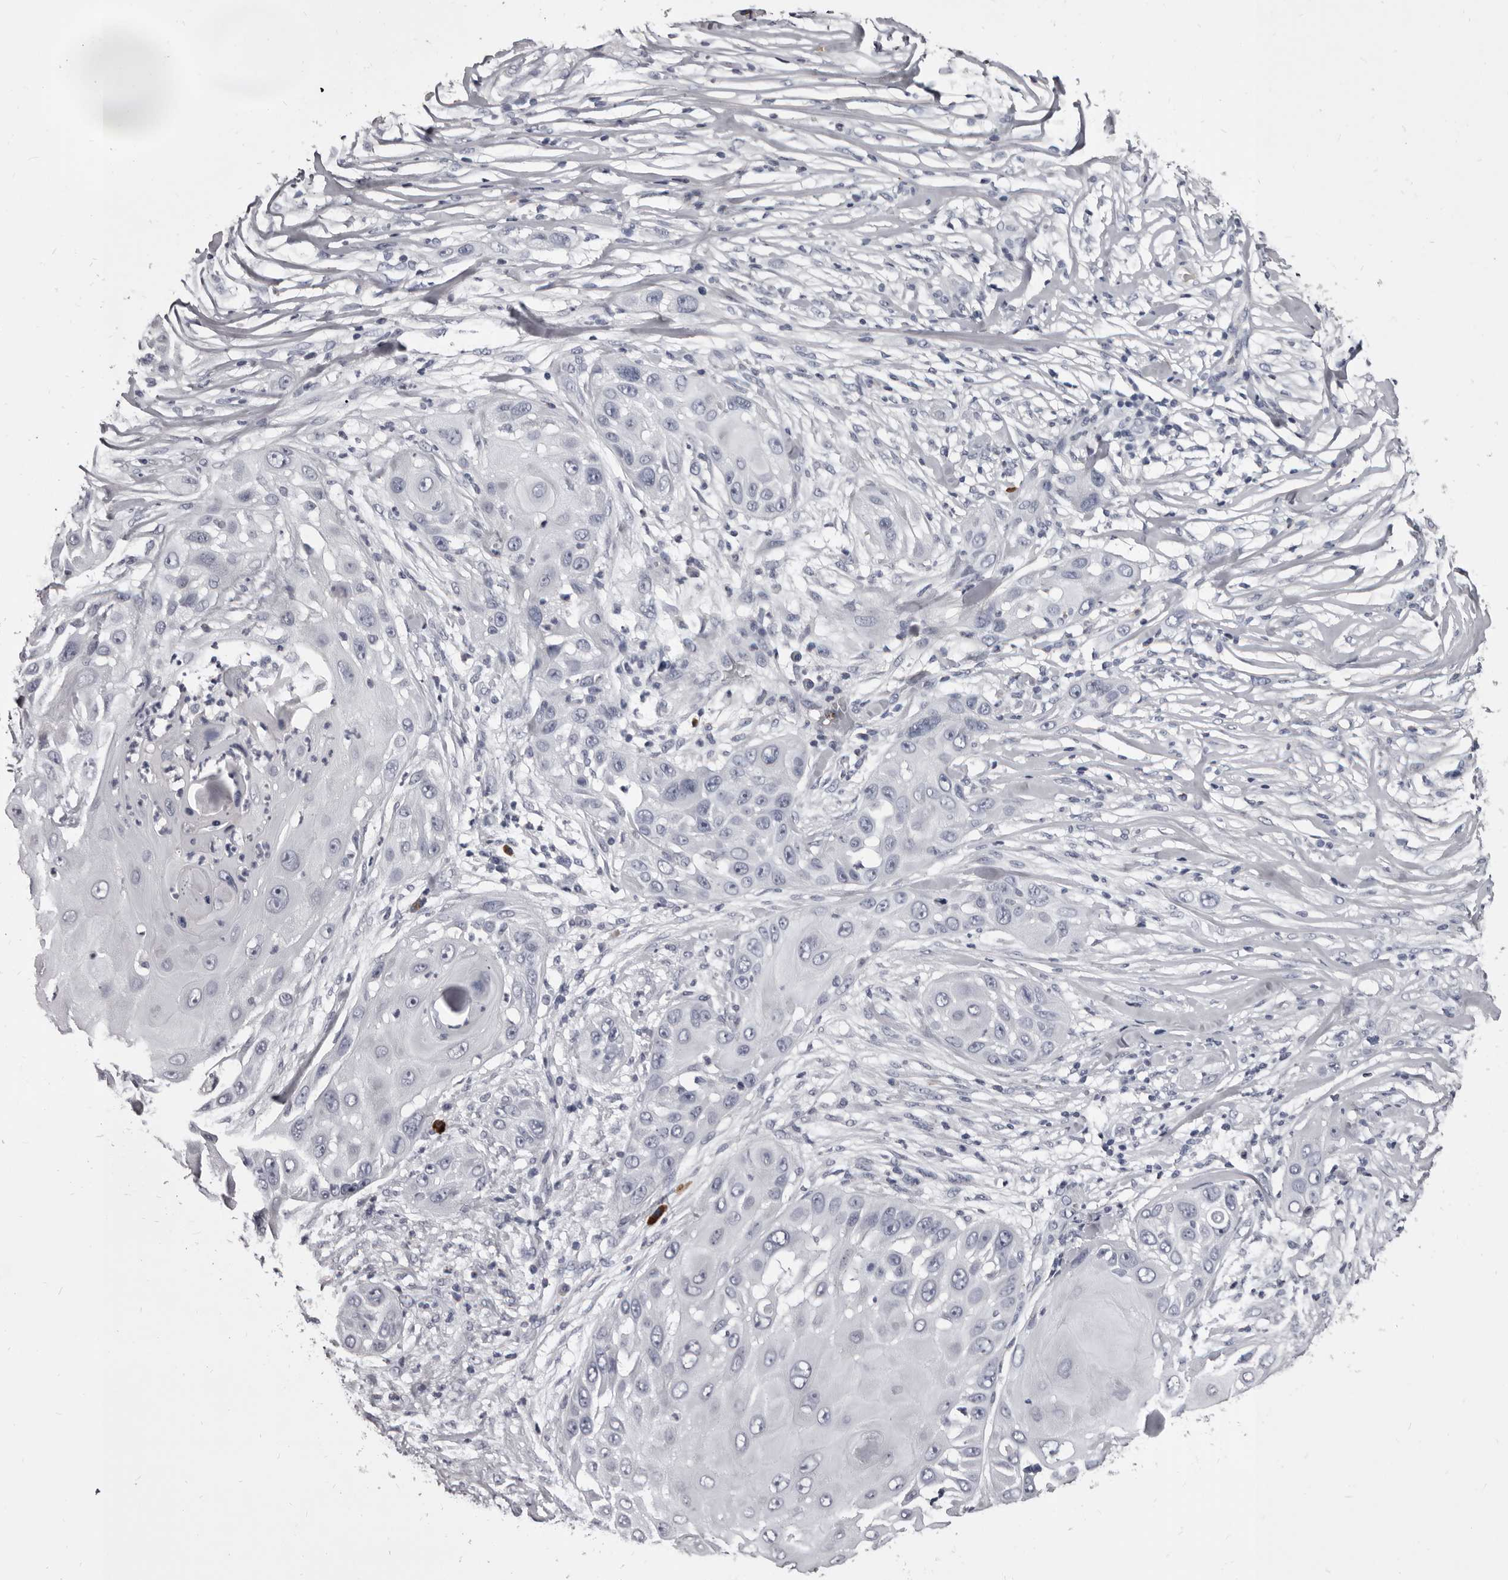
{"staining": {"intensity": "negative", "quantity": "none", "location": "none"}, "tissue": "skin cancer", "cell_type": "Tumor cells", "image_type": "cancer", "snomed": [{"axis": "morphology", "description": "Squamous cell carcinoma, NOS"}, {"axis": "topography", "description": "Skin"}], "caption": "Immunohistochemistry photomicrograph of human squamous cell carcinoma (skin) stained for a protein (brown), which shows no positivity in tumor cells.", "gene": "GZMH", "patient": {"sex": "female", "age": 44}}